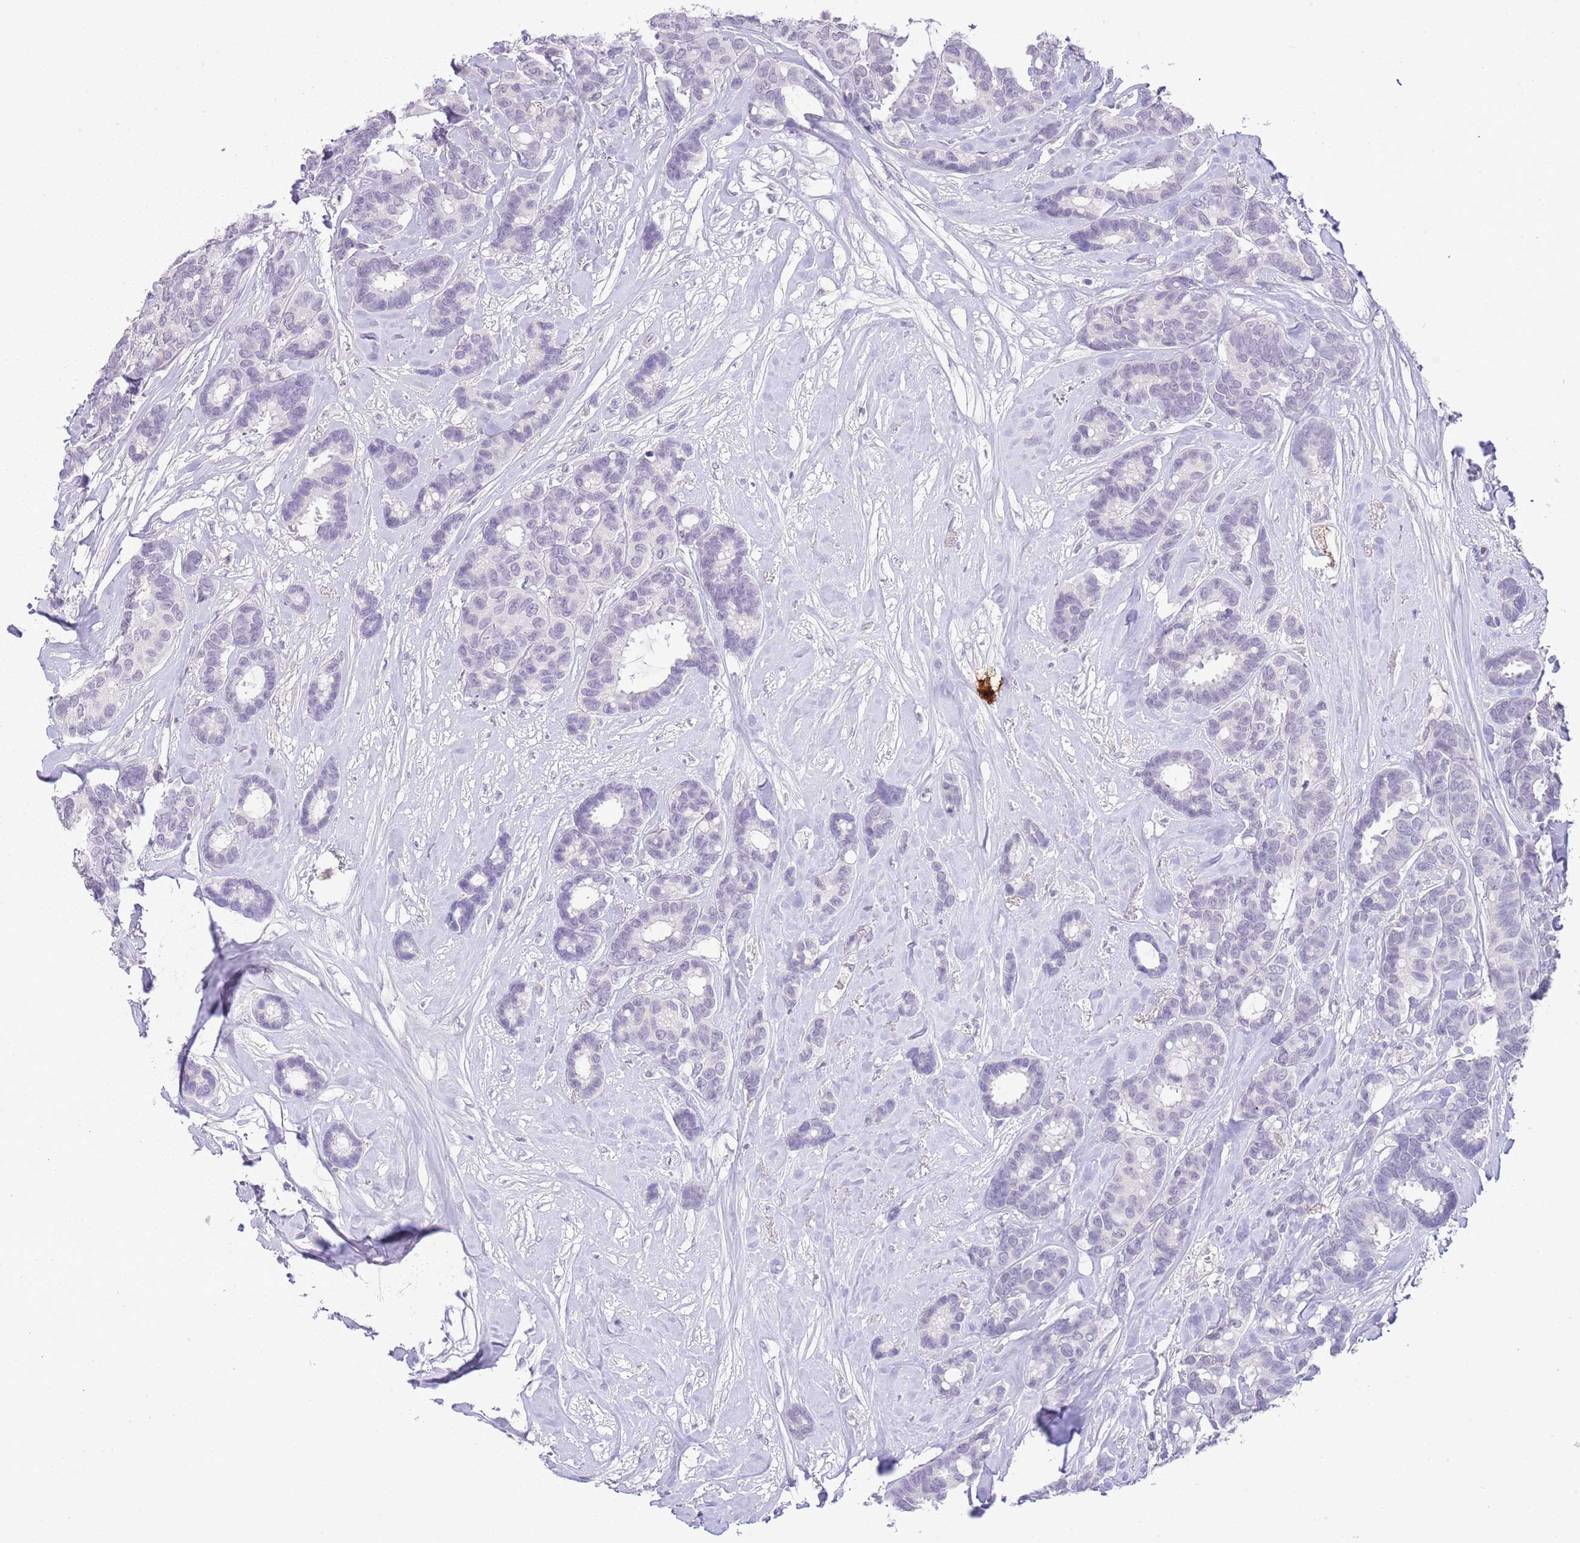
{"staining": {"intensity": "negative", "quantity": "none", "location": "none"}, "tissue": "breast cancer", "cell_type": "Tumor cells", "image_type": "cancer", "snomed": [{"axis": "morphology", "description": "Duct carcinoma"}, {"axis": "topography", "description": "Breast"}], "caption": "There is no significant expression in tumor cells of breast cancer.", "gene": "MIDN", "patient": {"sex": "female", "age": 87}}